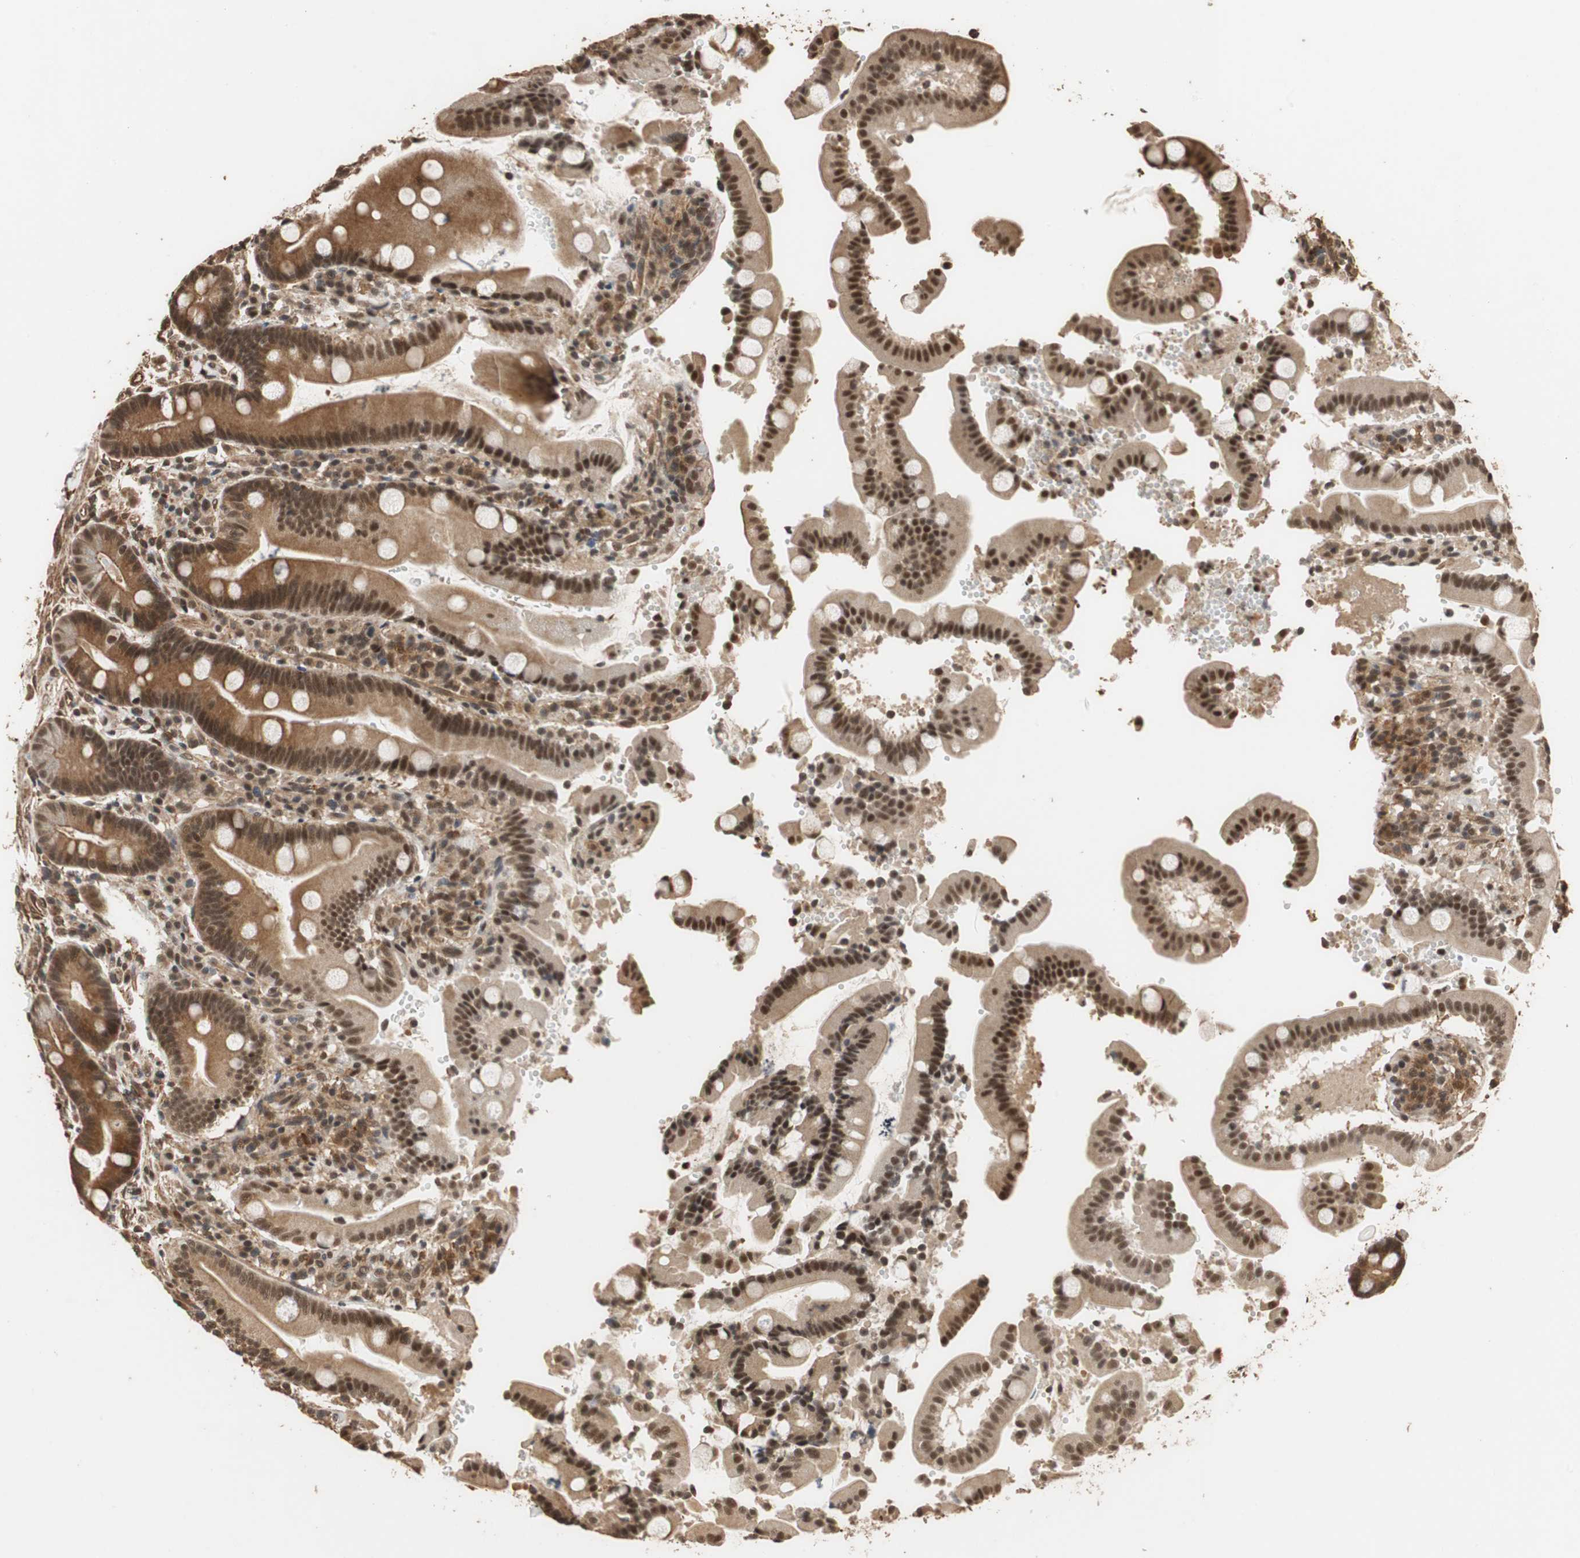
{"staining": {"intensity": "strong", "quantity": ">75%", "location": "cytoplasmic/membranous,nuclear"}, "tissue": "duodenum", "cell_type": "Glandular cells", "image_type": "normal", "snomed": [{"axis": "morphology", "description": "Normal tissue, NOS"}, {"axis": "topography", "description": "Small intestine, NOS"}], "caption": "This histopathology image exhibits normal duodenum stained with immunohistochemistry to label a protein in brown. The cytoplasmic/membranous,nuclear of glandular cells show strong positivity for the protein. Nuclei are counter-stained blue.", "gene": "CDC5L", "patient": {"sex": "female", "age": 71}}